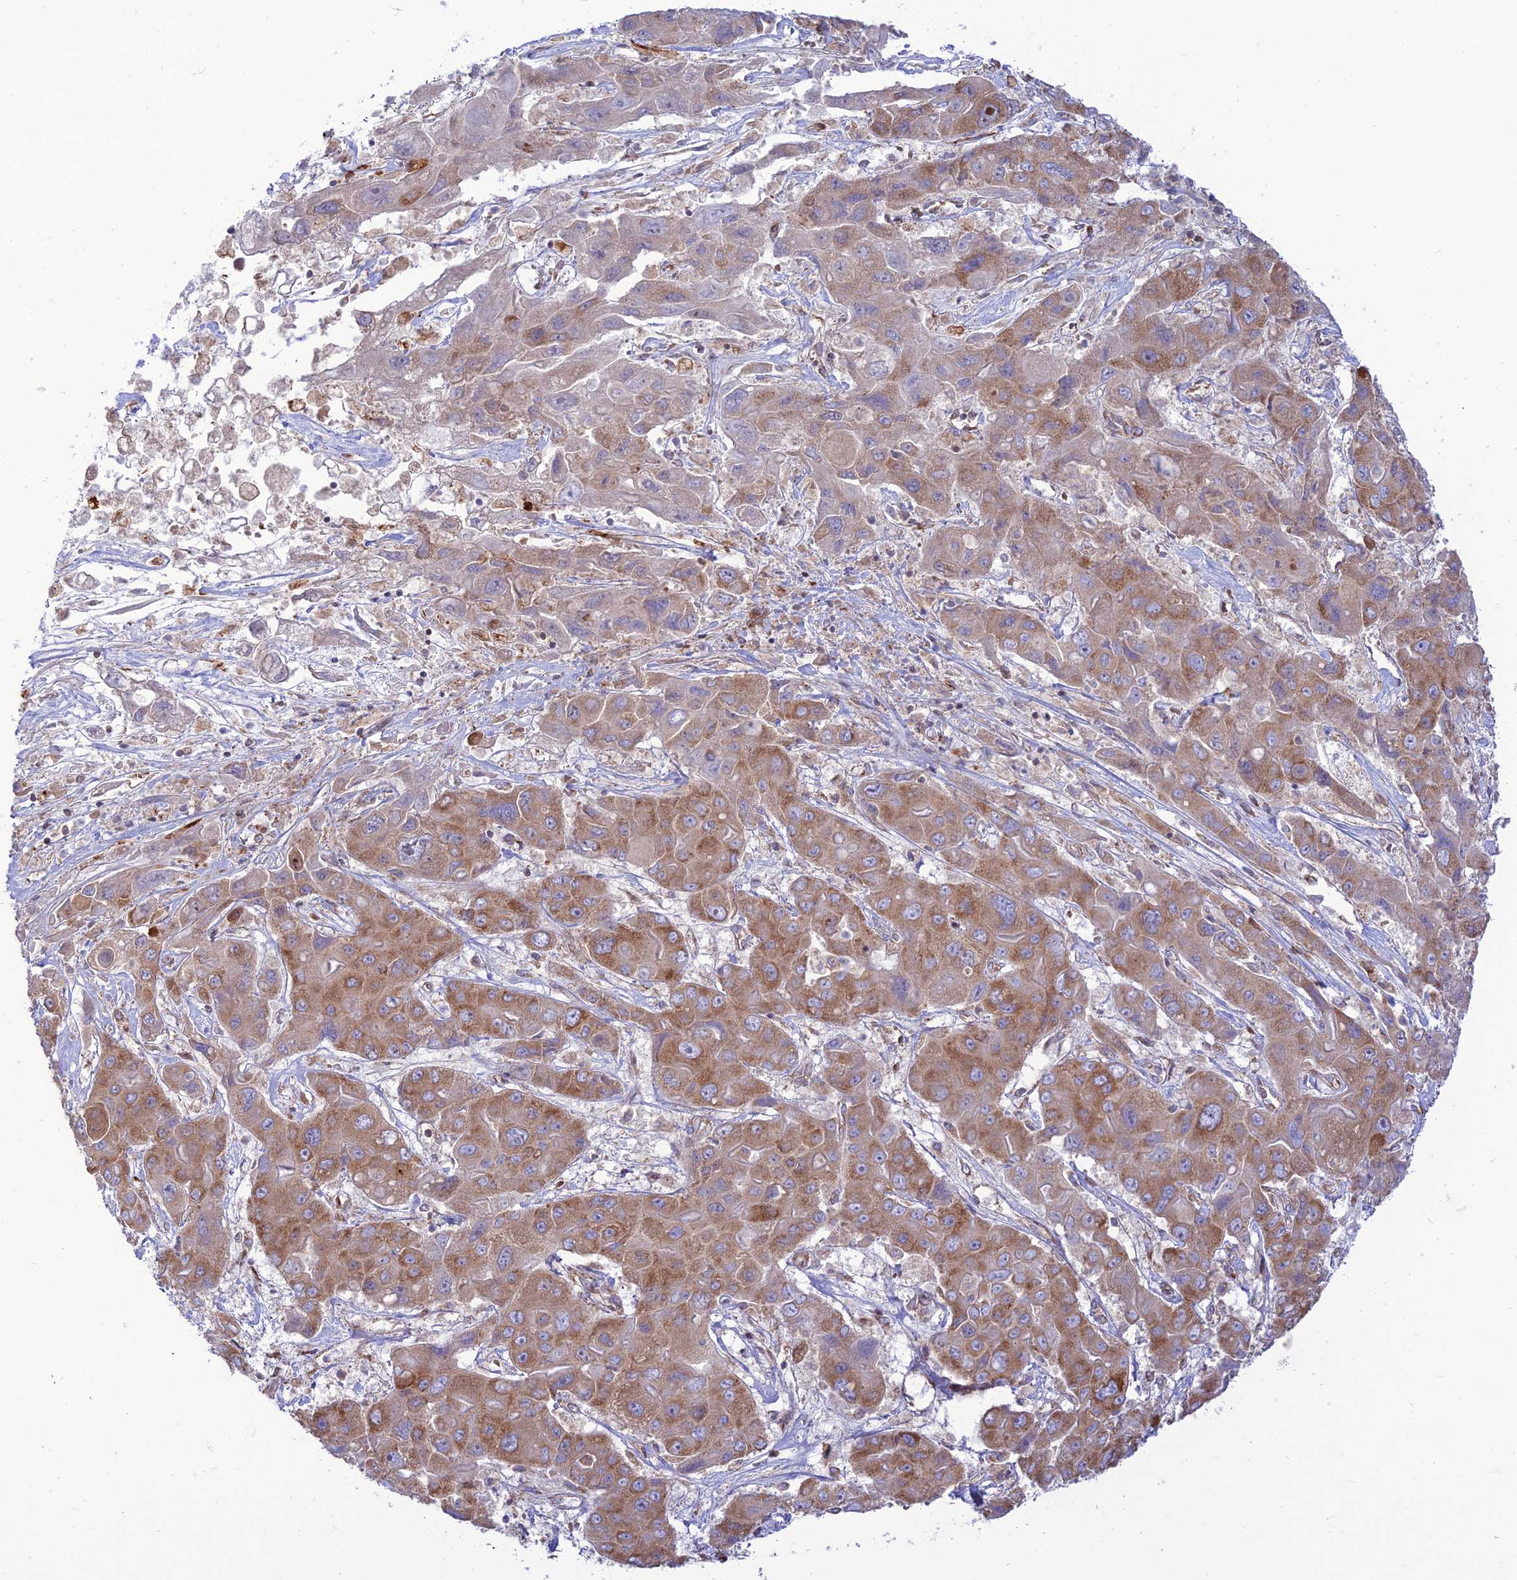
{"staining": {"intensity": "moderate", "quantity": ">75%", "location": "cytoplasmic/membranous"}, "tissue": "liver cancer", "cell_type": "Tumor cells", "image_type": "cancer", "snomed": [{"axis": "morphology", "description": "Cholangiocarcinoma"}, {"axis": "topography", "description": "Liver"}], "caption": "Tumor cells exhibit medium levels of moderate cytoplasmic/membranous staining in approximately >75% of cells in human cholangiocarcinoma (liver). The protein is stained brown, and the nuclei are stained in blue (DAB IHC with brightfield microscopy, high magnification).", "gene": "PIMREG", "patient": {"sex": "male", "age": 67}}